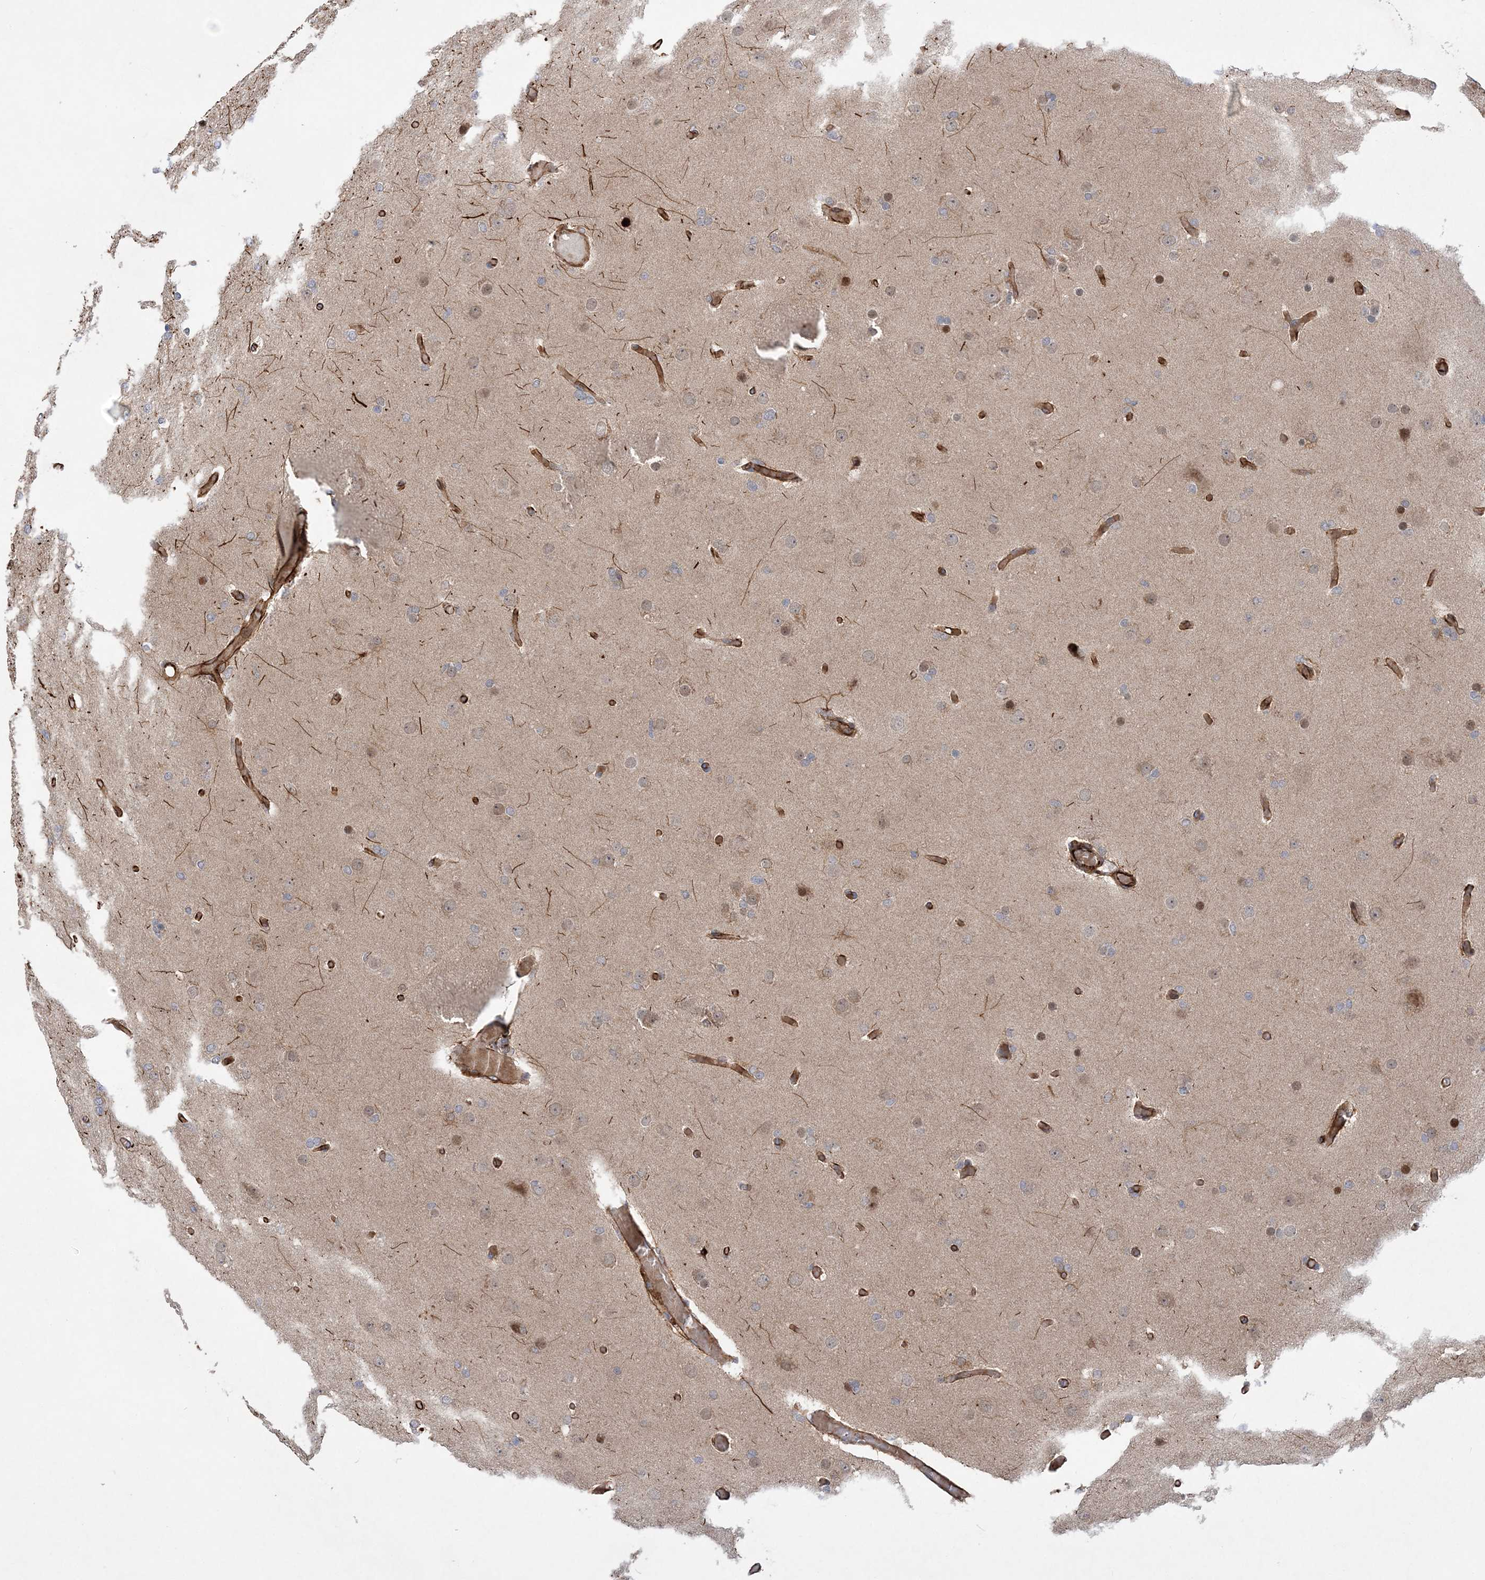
{"staining": {"intensity": "moderate", "quantity": "<25%", "location": "cytoplasmic/membranous"}, "tissue": "glioma", "cell_type": "Tumor cells", "image_type": "cancer", "snomed": [{"axis": "morphology", "description": "Glioma, malignant, High grade"}, {"axis": "topography", "description": "Cerebral cortex"}], "caption": "Moderate cytoplasmic/membranous positivity is seen in approximately <25% of tumor cells in malignant high-grade glioma.", "gene": "FAM114A2", "patient": {"sex": "female", "age": 36}}